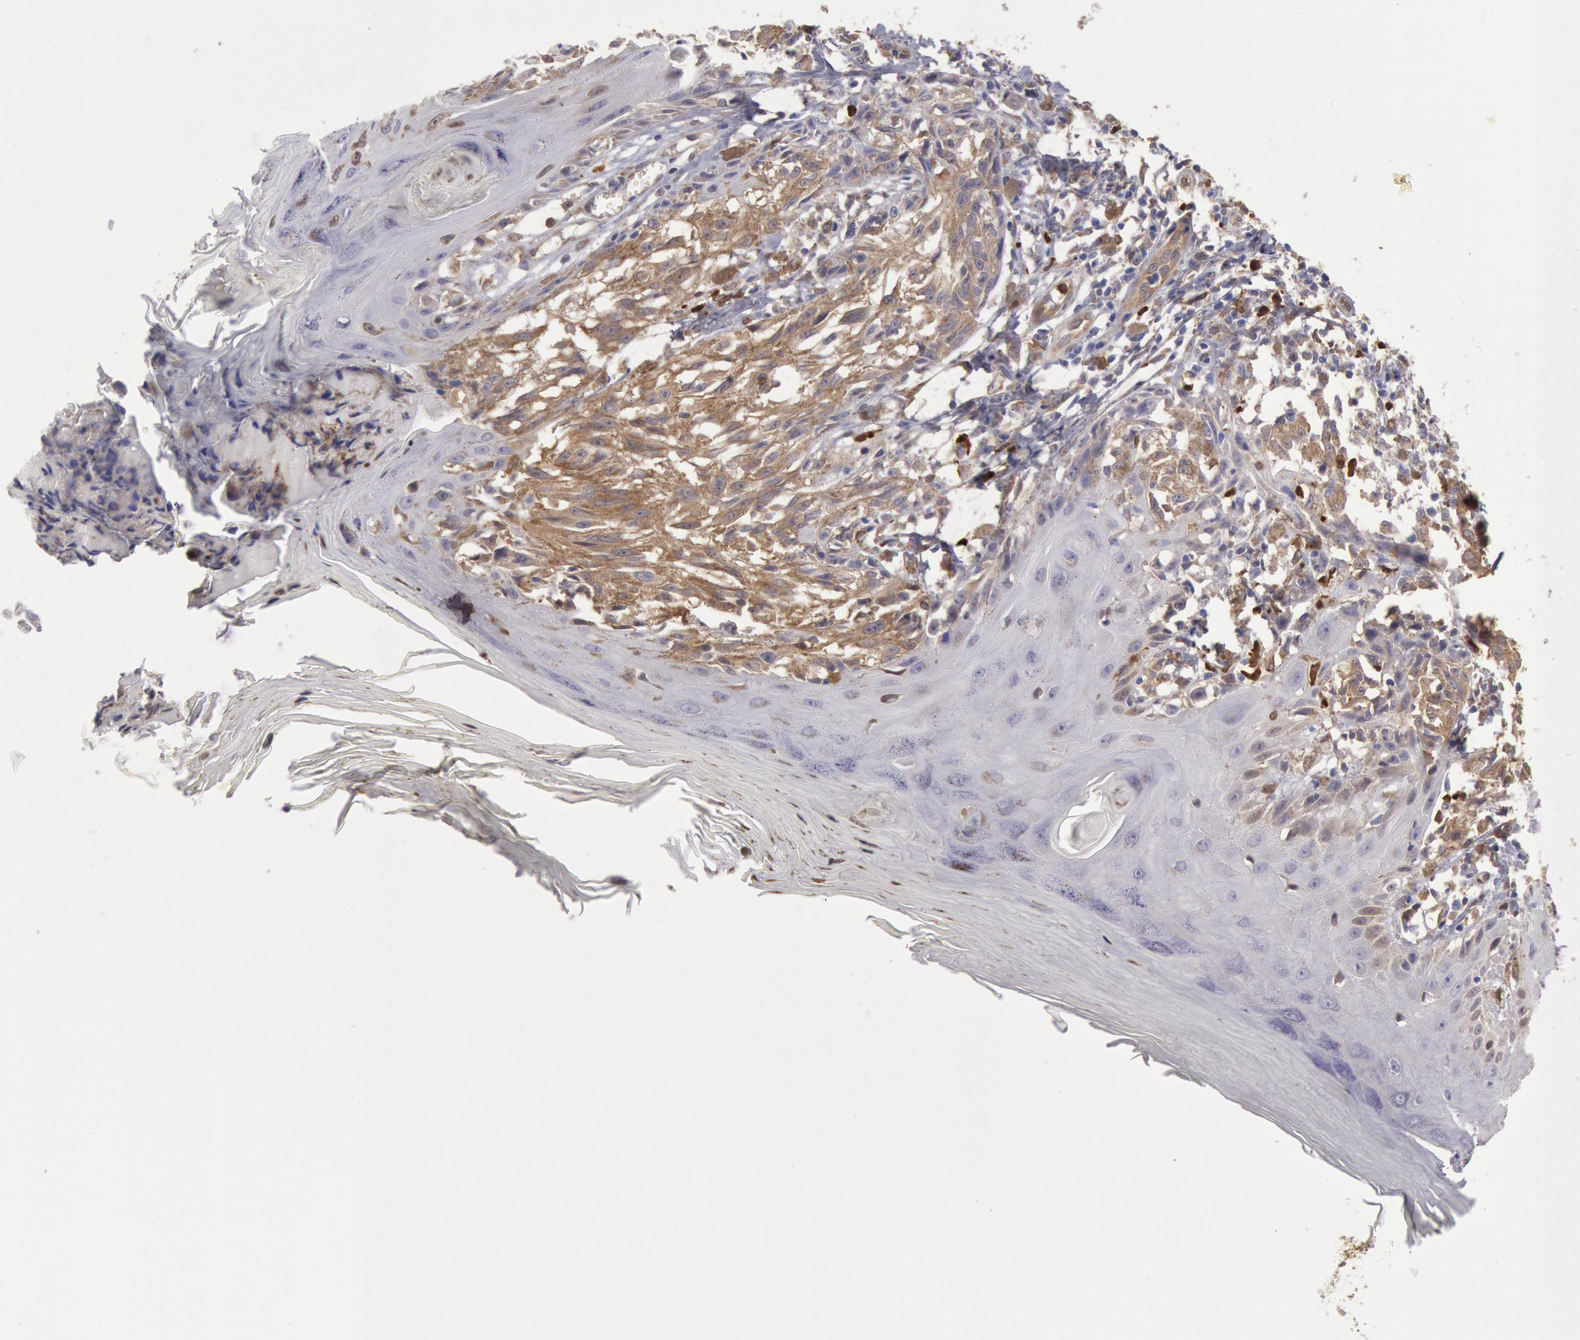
{"staining": {"intensity": "moderate", "quantity": ">75%", "location": "cytoplasmic/membranous"}, "tissue": "melanoma", "cell_type": "Tumor cells", "image_type": "cancer", "snomed": [{"axis": "morphology", "description": "Malignant melanoma, NOS"}, {"axis": "topography", "description": "Skin"}], "caption": "Immunohistochemical staining of human melanoma demonstrates medium levels of moderate cytoplasmic/membranous expression in approximately >75% of tumor cells.", "gene": "CCDC50", "patient": {"sex": "female", "age": 77}}